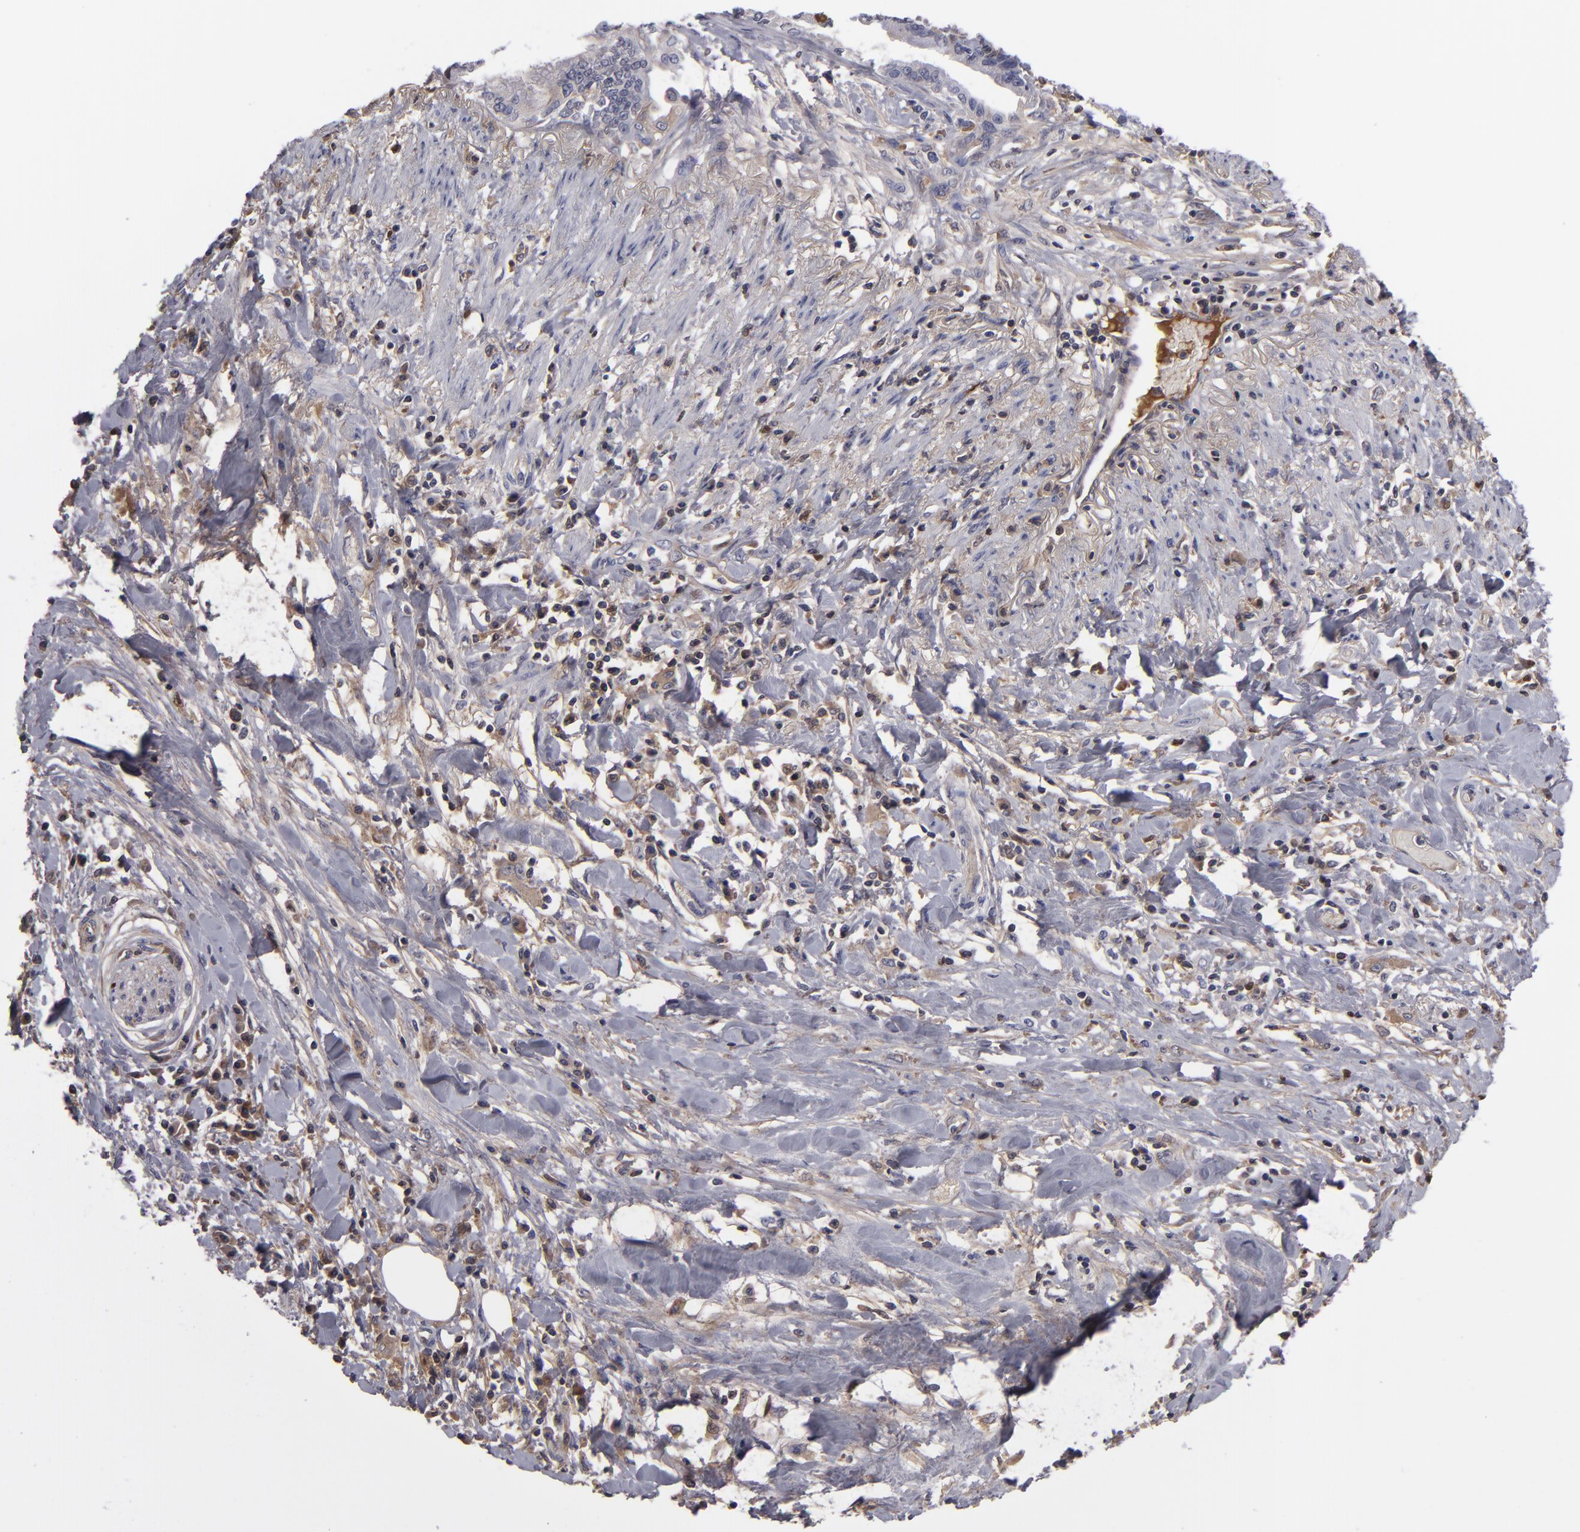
{"staining": {"intensity": "weak", "quantity": "25%-75%", "location": "cytoplasmic/membranous"}, "tissue": "pancreatic cancer", "cell_type": "Tumor cells", "image_type": "cancer", "snomed": [{"axis": "morphology", "description": "Adenocarcinoma, NOS"}, {"axis": "topography", "description": "Pancreas"}], "caption": "This is an image of immunohistochemistry staining of pancreatic cancer (adenocarcinoma), which shows weak expression in the cytoplasmic/membranous of tumor cells.", "gene": "ITIH4", "patient": {"sex": "female", "age": 64}}